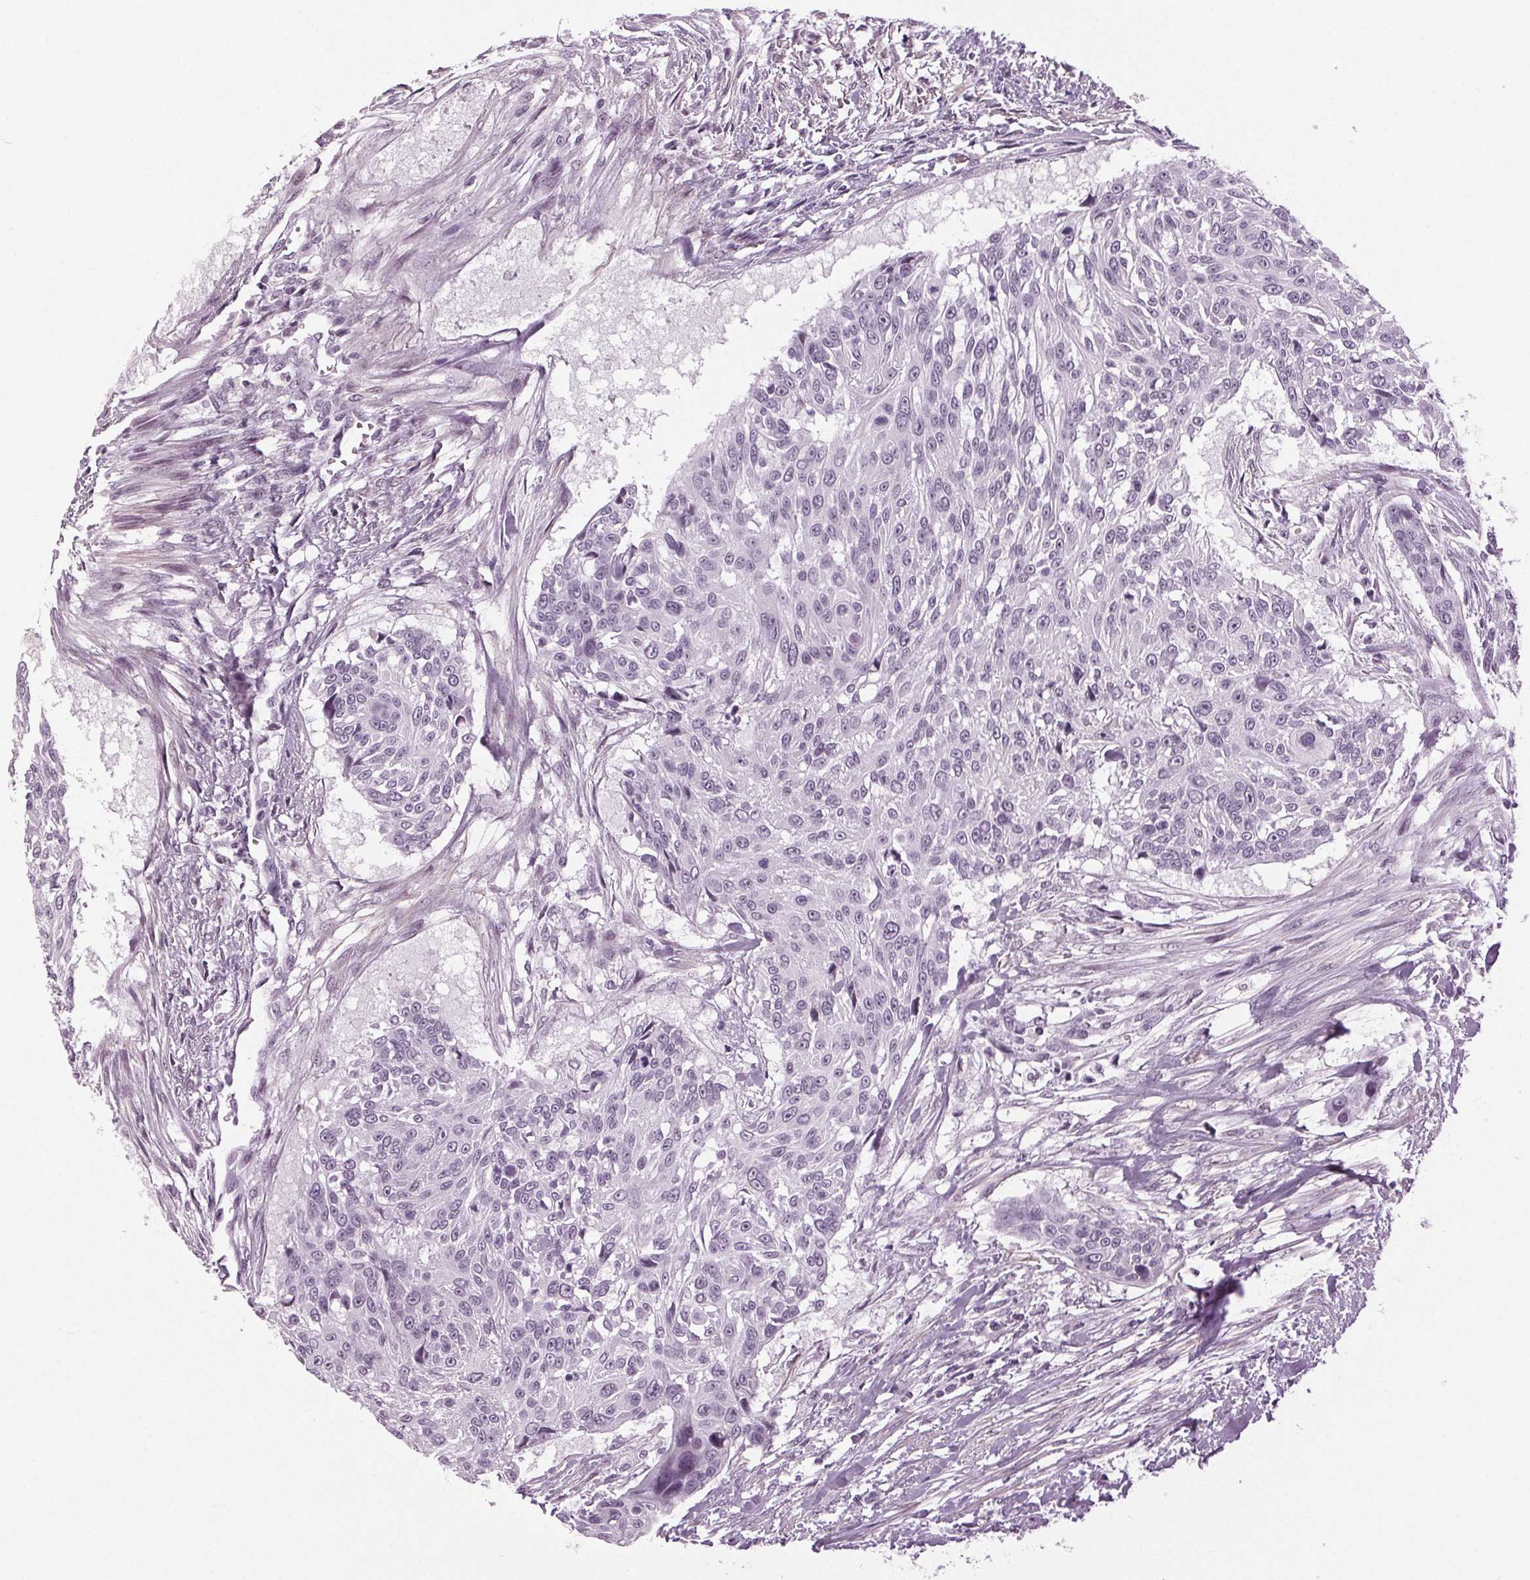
{"staining": {"intensity": "negative", "quantity": "none", "location": "none"}, "tissue": "urothelial cancer", "cell_type": "Tumor cells", "image_type": "cancer", "snomed": [{"axis": "morphology", "description": "Urothelial carcinoma, NOS"}, {"axis": "topography", "description": "Urinary bladder"}], "caption": "Tumor cells show no significant positivity in urothelial cancer.", "gene": "DNAH12", "patient": {"sex": "male", "age": 55}}